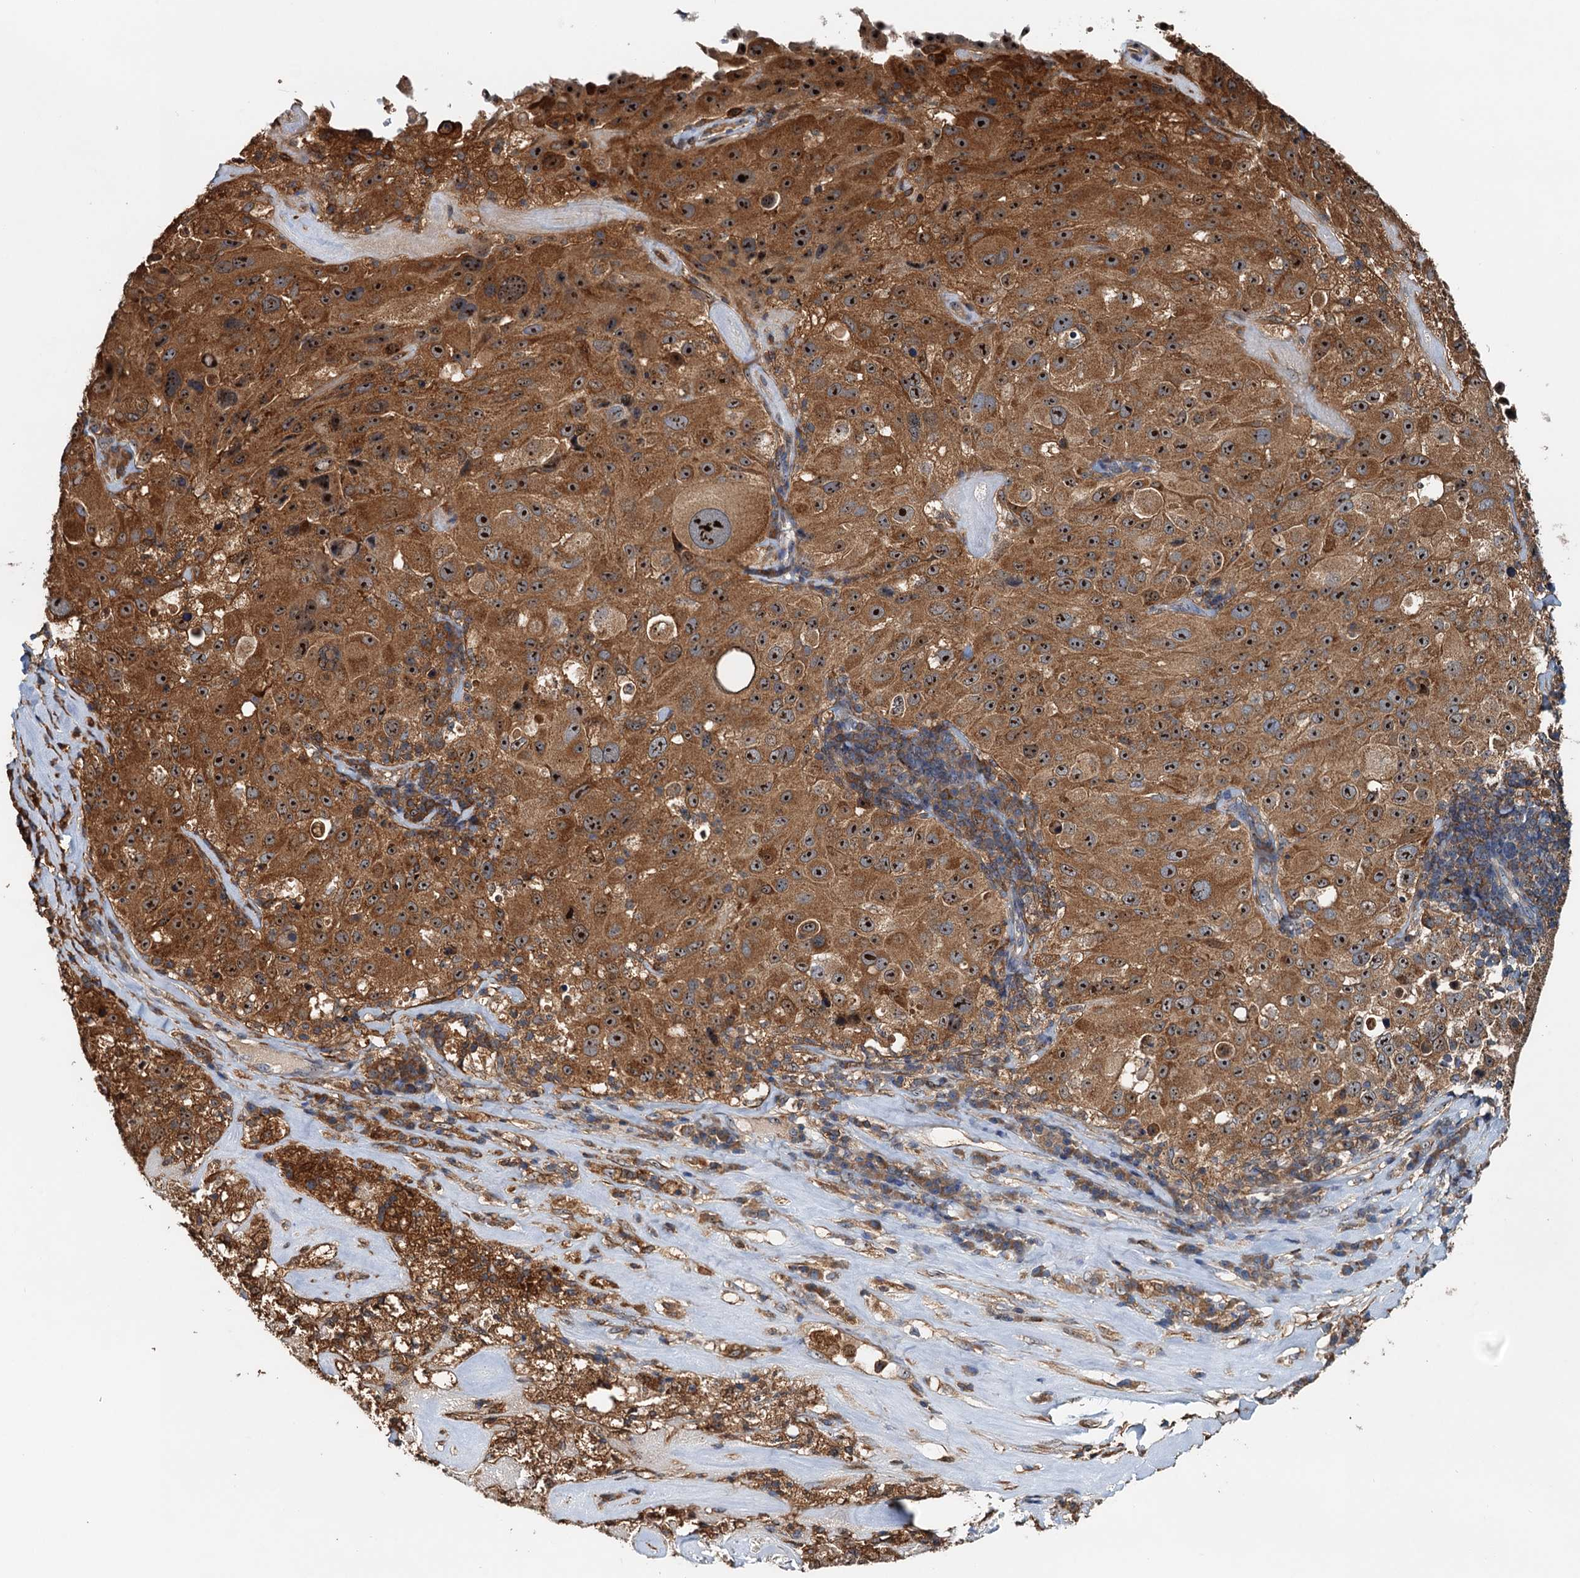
{"staining": {"intensity": "moderate", "quantity": ">75%", "location": "cytoplasmic/membranous,nuclear"}, "tissue": "melanoma", "cell_type": "Tumor cells", "image_type": "cancer", "snomed": [{"axis": "morphology", "description": "Malignant melanoma, Metastatic site"}, {"axis": "topography", "description": "Lymph node"}], "caption": "Tumor cells reveal medium levels of moderate cytoplasmic/membranous and nuclear expression in about >75% of cells in human melanoma. (DAB IHC with brightfield microscopy, high magnification).", "gene": "USP6NL", "patient": {"sex": "male", "age": 62}}